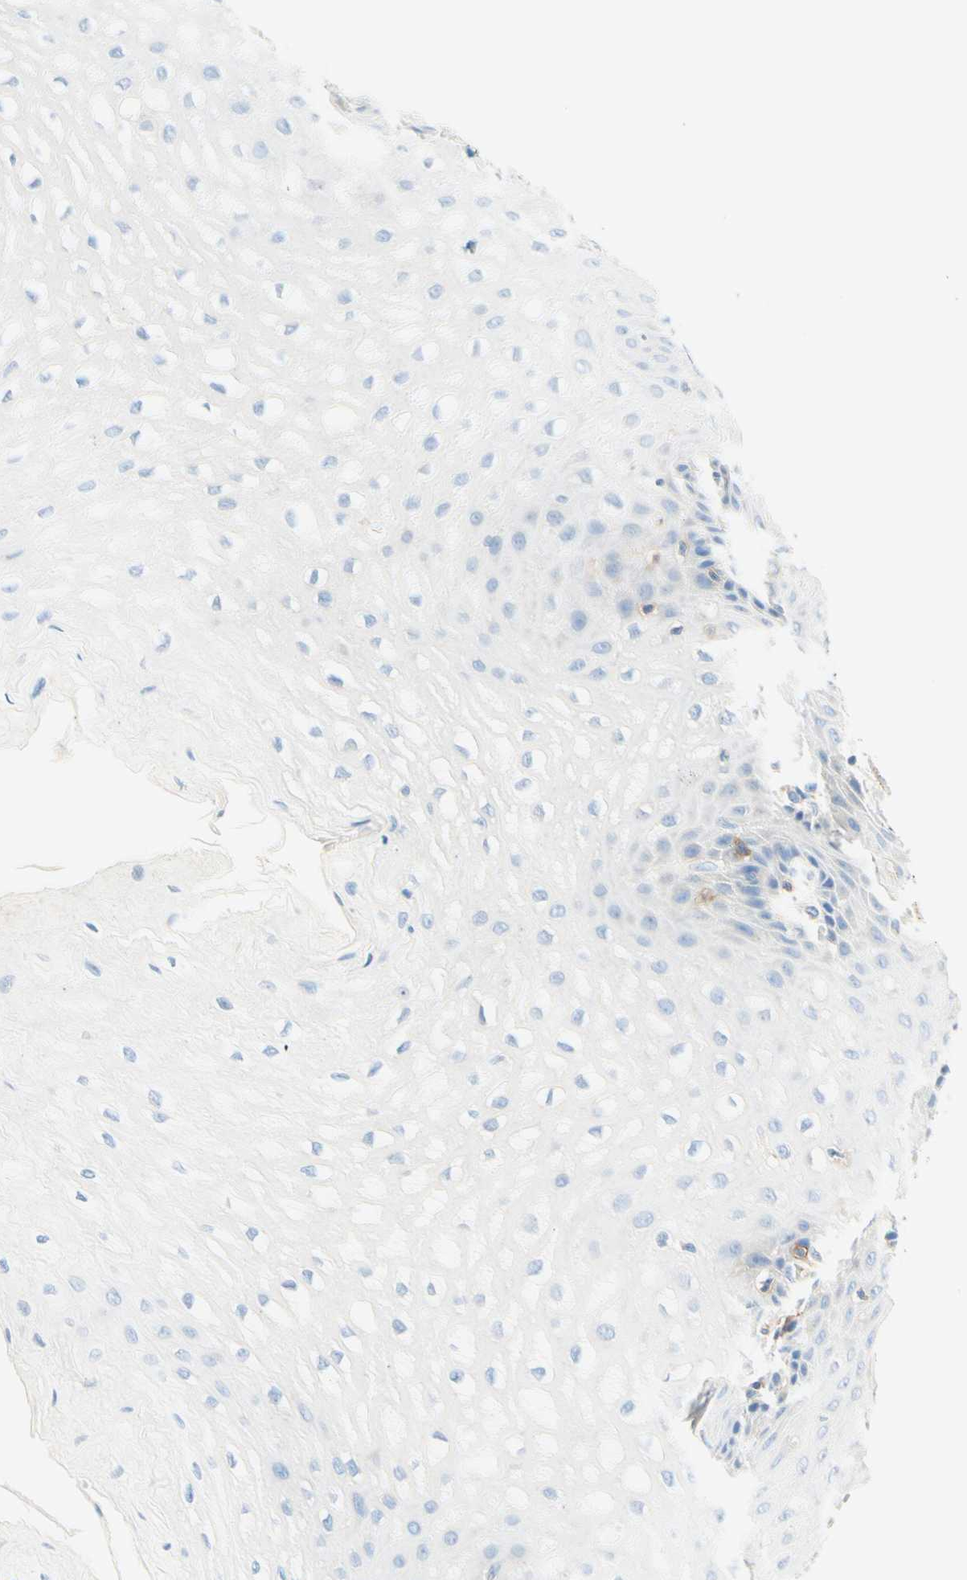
{"staining": {"intensity": "negative", "quantity": "none", "location": "none"}, "tissue": "esophagus", "cell_type": "Squamous epithelial cells", "image_type": "normal", "snomed": [{"axis": "morphology", "description": "Normal tissue, NOS"}, {"axis": "topography", "description": "Esophagus"}], "caption": "IHC of benign esophagus exhibits no staining in squamous epithelial cells.", "gene": "LAT", "patient": {"sex": "male", "age": 54}}